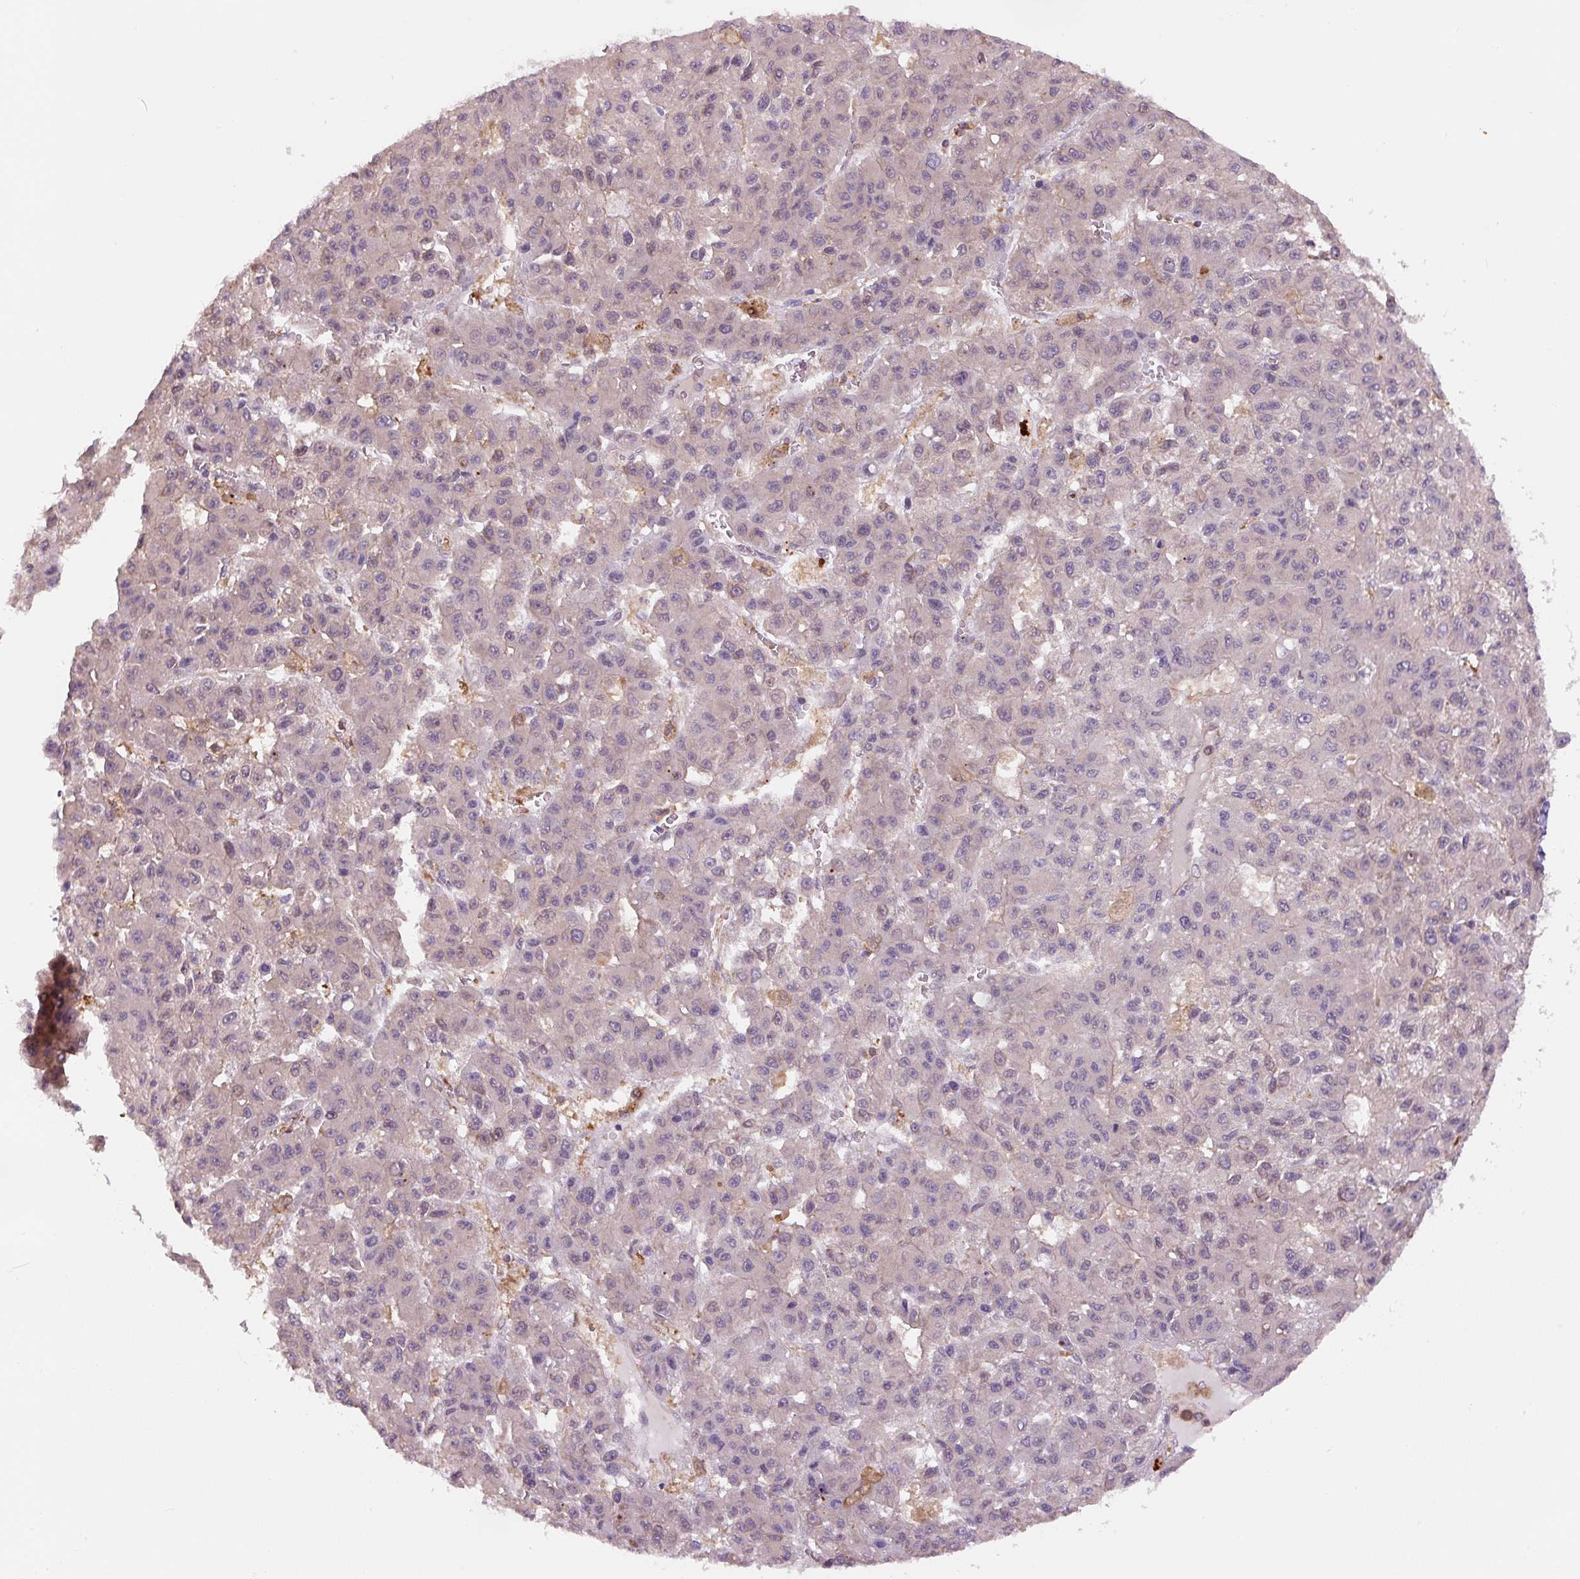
{"staining": {"intensity": "negative", "quantity": "none", "location": "none"}, "tissue": "liver cancer", "cell_type": "Tumor cells", "image_type": "cancer", "snomed": [{"axis": "morphology", "description": "Carcinoma, Hepatocellular, NOS"}, {"axis": "topography", "description": "Liver"}], "caption": "High magnification brightfield microscopy of liver cancer (hepatocellular carcinoma) stained with DAB (brown) and counterstained with hematoxylin (blue): tumor cells show no significant expression.", "gene": "SPSB2", "patient": {"sex": "male", "age": 70}}